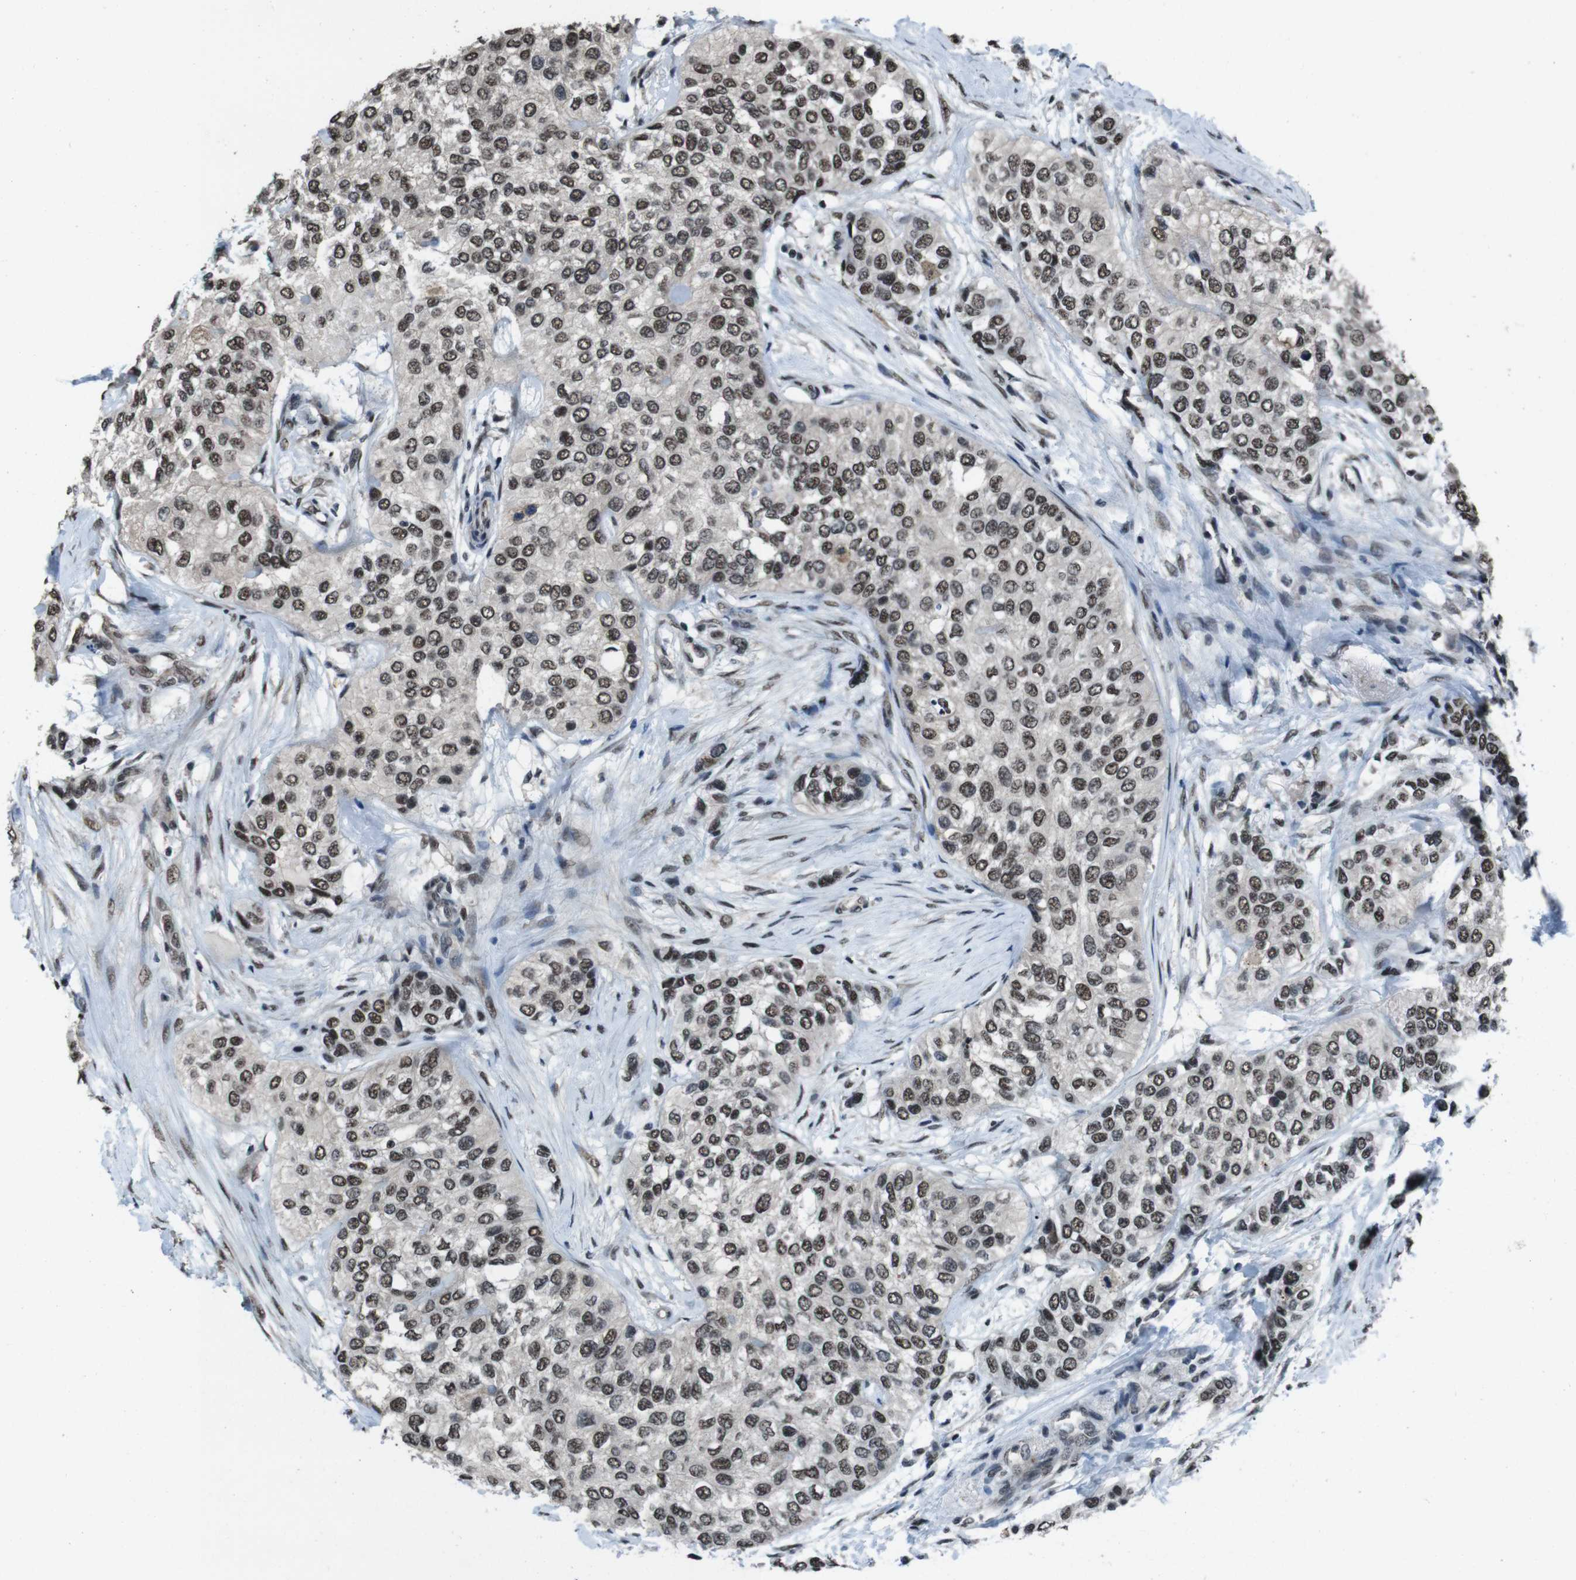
{"staining": {"intensity": "moderate", "quantity": ">75%", "location": "nuclear"}, "tissue": "urothelial cancer", "cell_type": "Tumor cells", "image_type": "cancer", "snomed": [{"axis": "morphology", "description": "Urothelial carcinoma, High grade"}, {"axis": "topography", "description": "Urinary bladder"}], "caption": "An immunohistochemistry (IHC) histopathology image of tumor tissue is shown. Protein staining in brown highlights moderate nuclear positivity in urothelial cancer within tumor cells.", "gene": "NR4A2", "patient": {"sex": "female", "age": 56}}